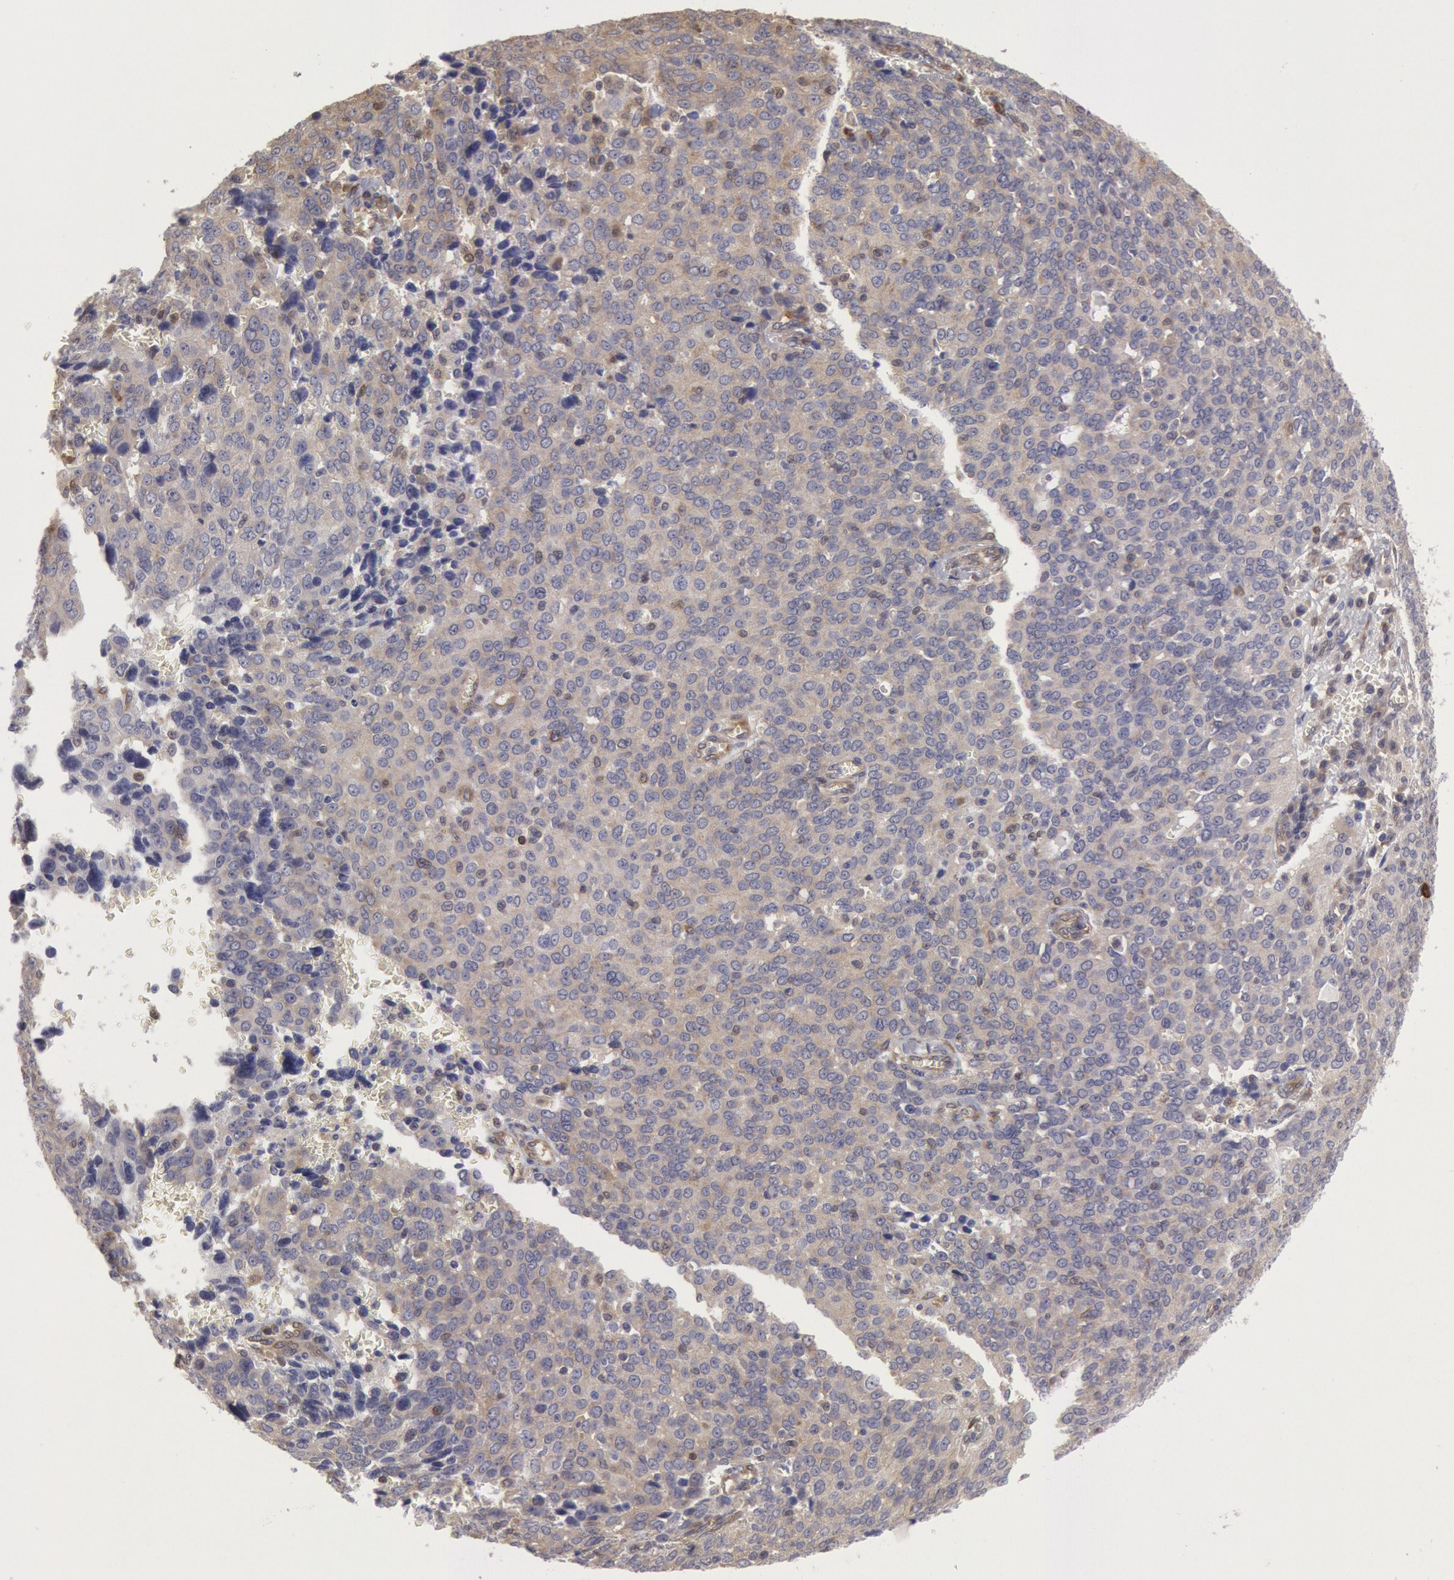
{"staining": {"intensity": "negative", "quantity": "none", "location": "none"}, "tissue": "ovarian cancer", "cell_type": "Tumor cells", "image_type": "cancer", "snomed": [{"axis": "morphology", "description": "Carcinoma, endometroid"}, {"axis": "topography", "description": "Ovary"}], "caption": "IHC histopathology image of neoplastic tissue: endometroid carcinoma (ovarian) stained with DAB demonstrates no significant protein expression in tumor cells. The staining is performed using DAB brown chromogen with nuclei counter-stained in using hematoxylin.", "gene": "CCDC50", "patient": {"sex": "female", "age": 75}}